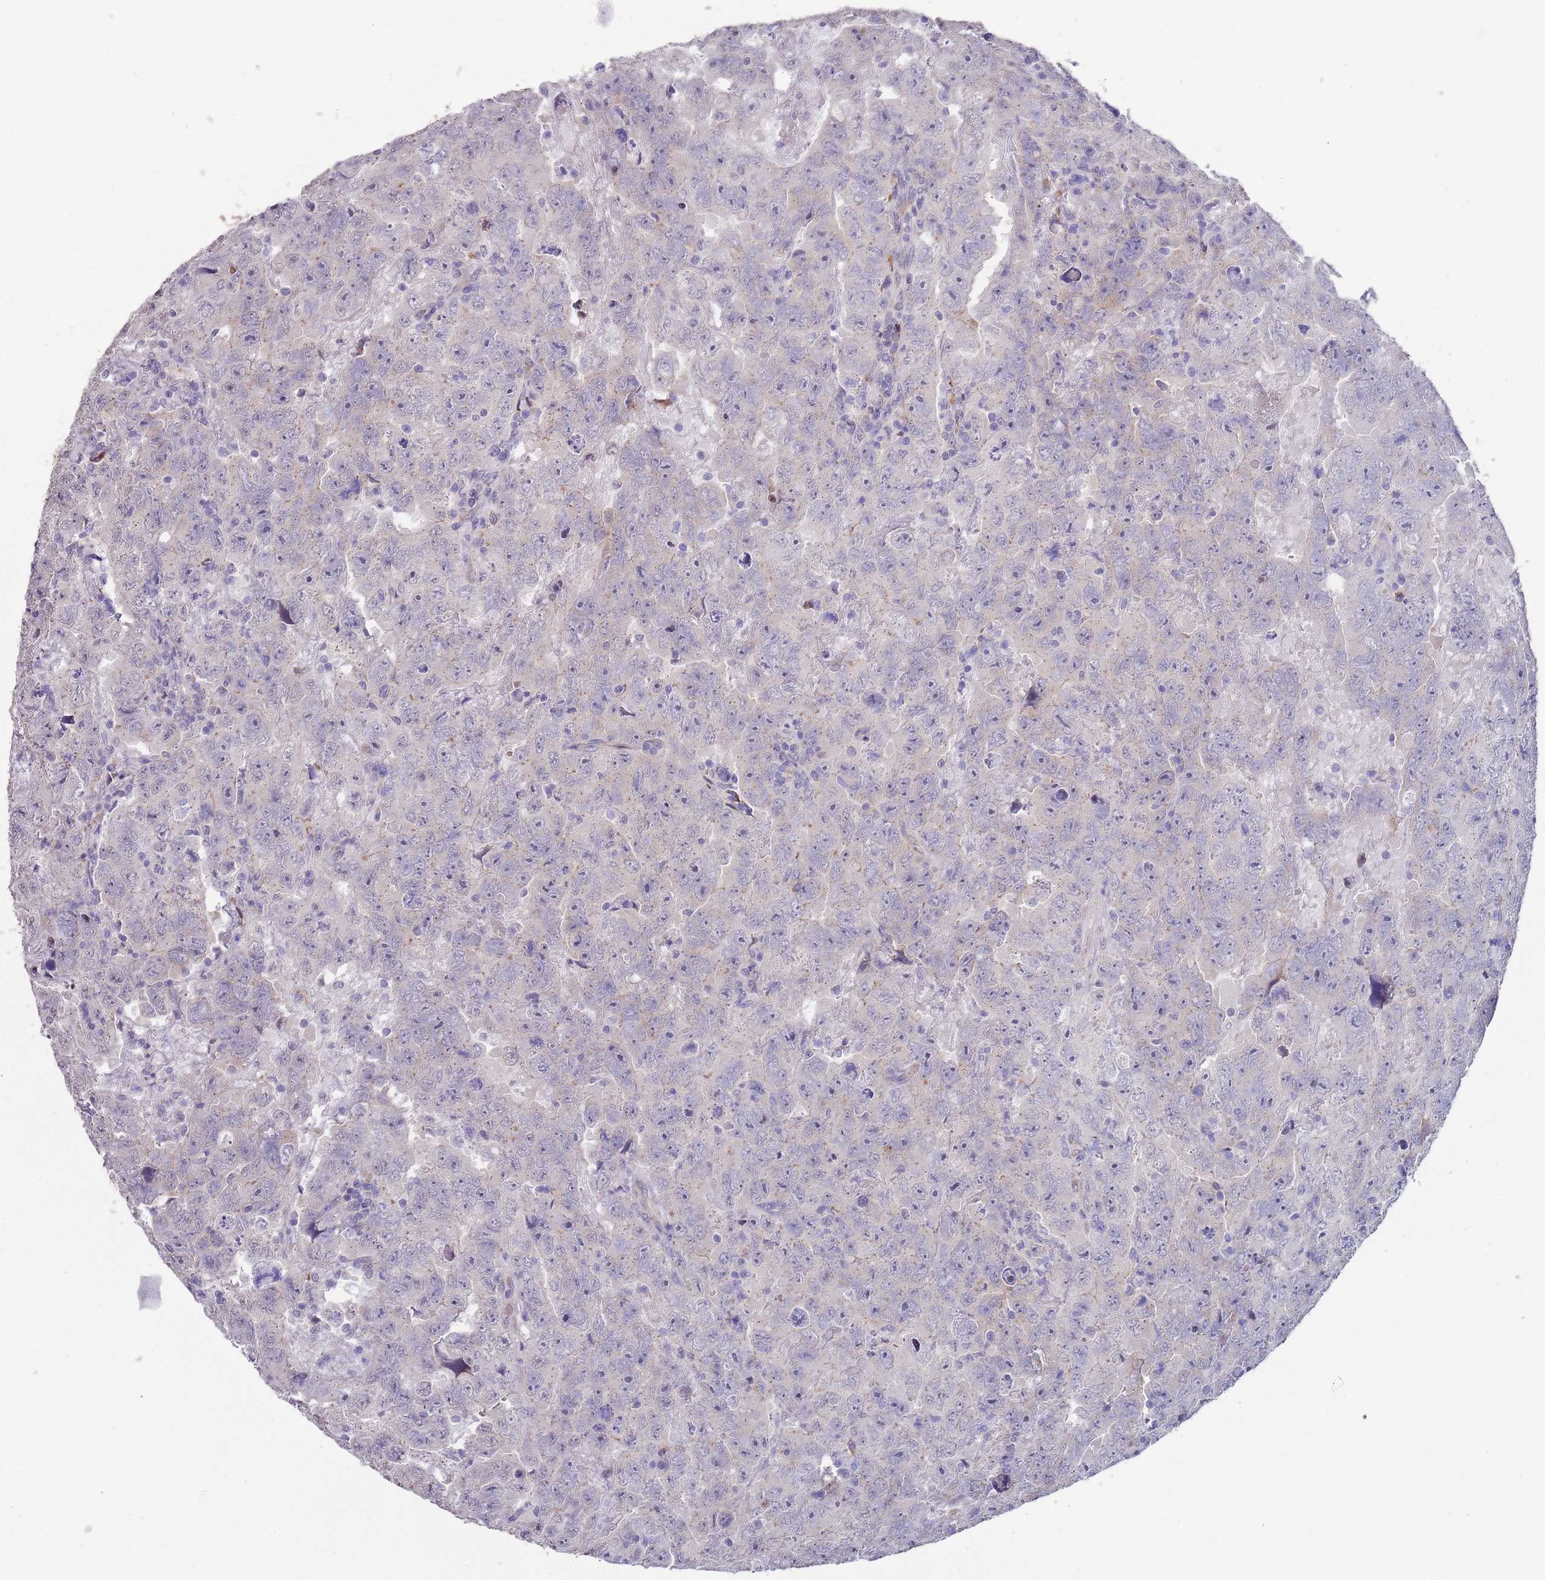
{"staining": {"intensity": "negative", "quantity": "none", "location": "none"}, "tissue": "testis cancer", "cell_type": "Tumor cells", "image_type": "cancer", "snomed": [{"axis": "morphology", "description": "Carcinoma, Embryonal, NOS"}, {"axis": "topography", "description": "Testis"}], "caption": "Human testis cancer stained for a protein using immunohistochemistry (IHC) reveals no expression in tumor cells.", "gene": "TNRC6C", "patient": {"sex": "male", "age": 45}}